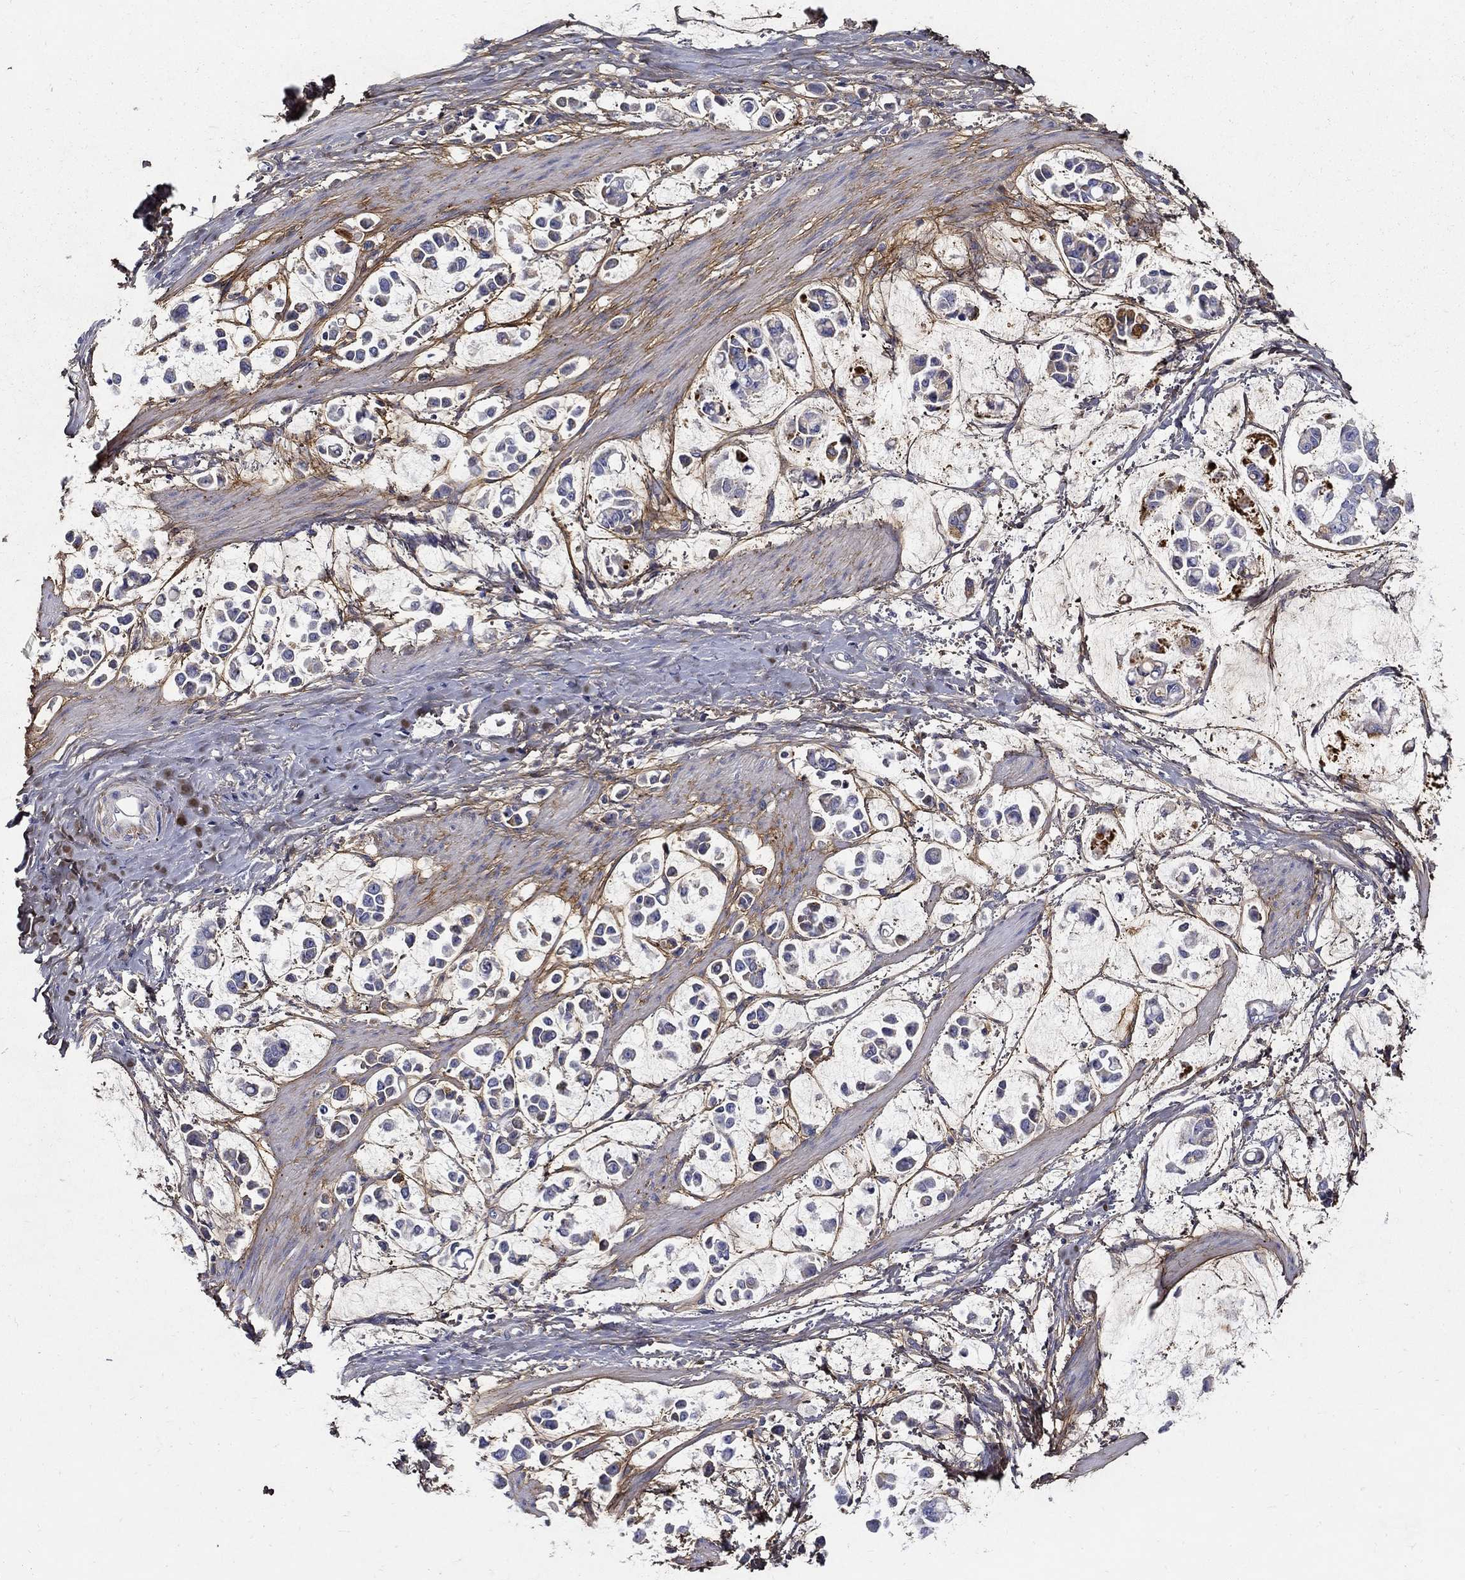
{"staining": {"intensity": "negative", "quantity": "none", "location": "none"}, "tissue": "stomach cancer", "cell_type": "Tumor cells", "image_type": "cancer", "snomed": [{"axis": "morphology", "description": "Adenocarcinoma, NOS"}, {"axis": "topography", "description": "Stomach"}], "caption": "Tumor cells show no significant protein positivity in stomach adenocarcinoma.", "gene": "TGFBI", "patient": {"sex": "male", "age": 82}}